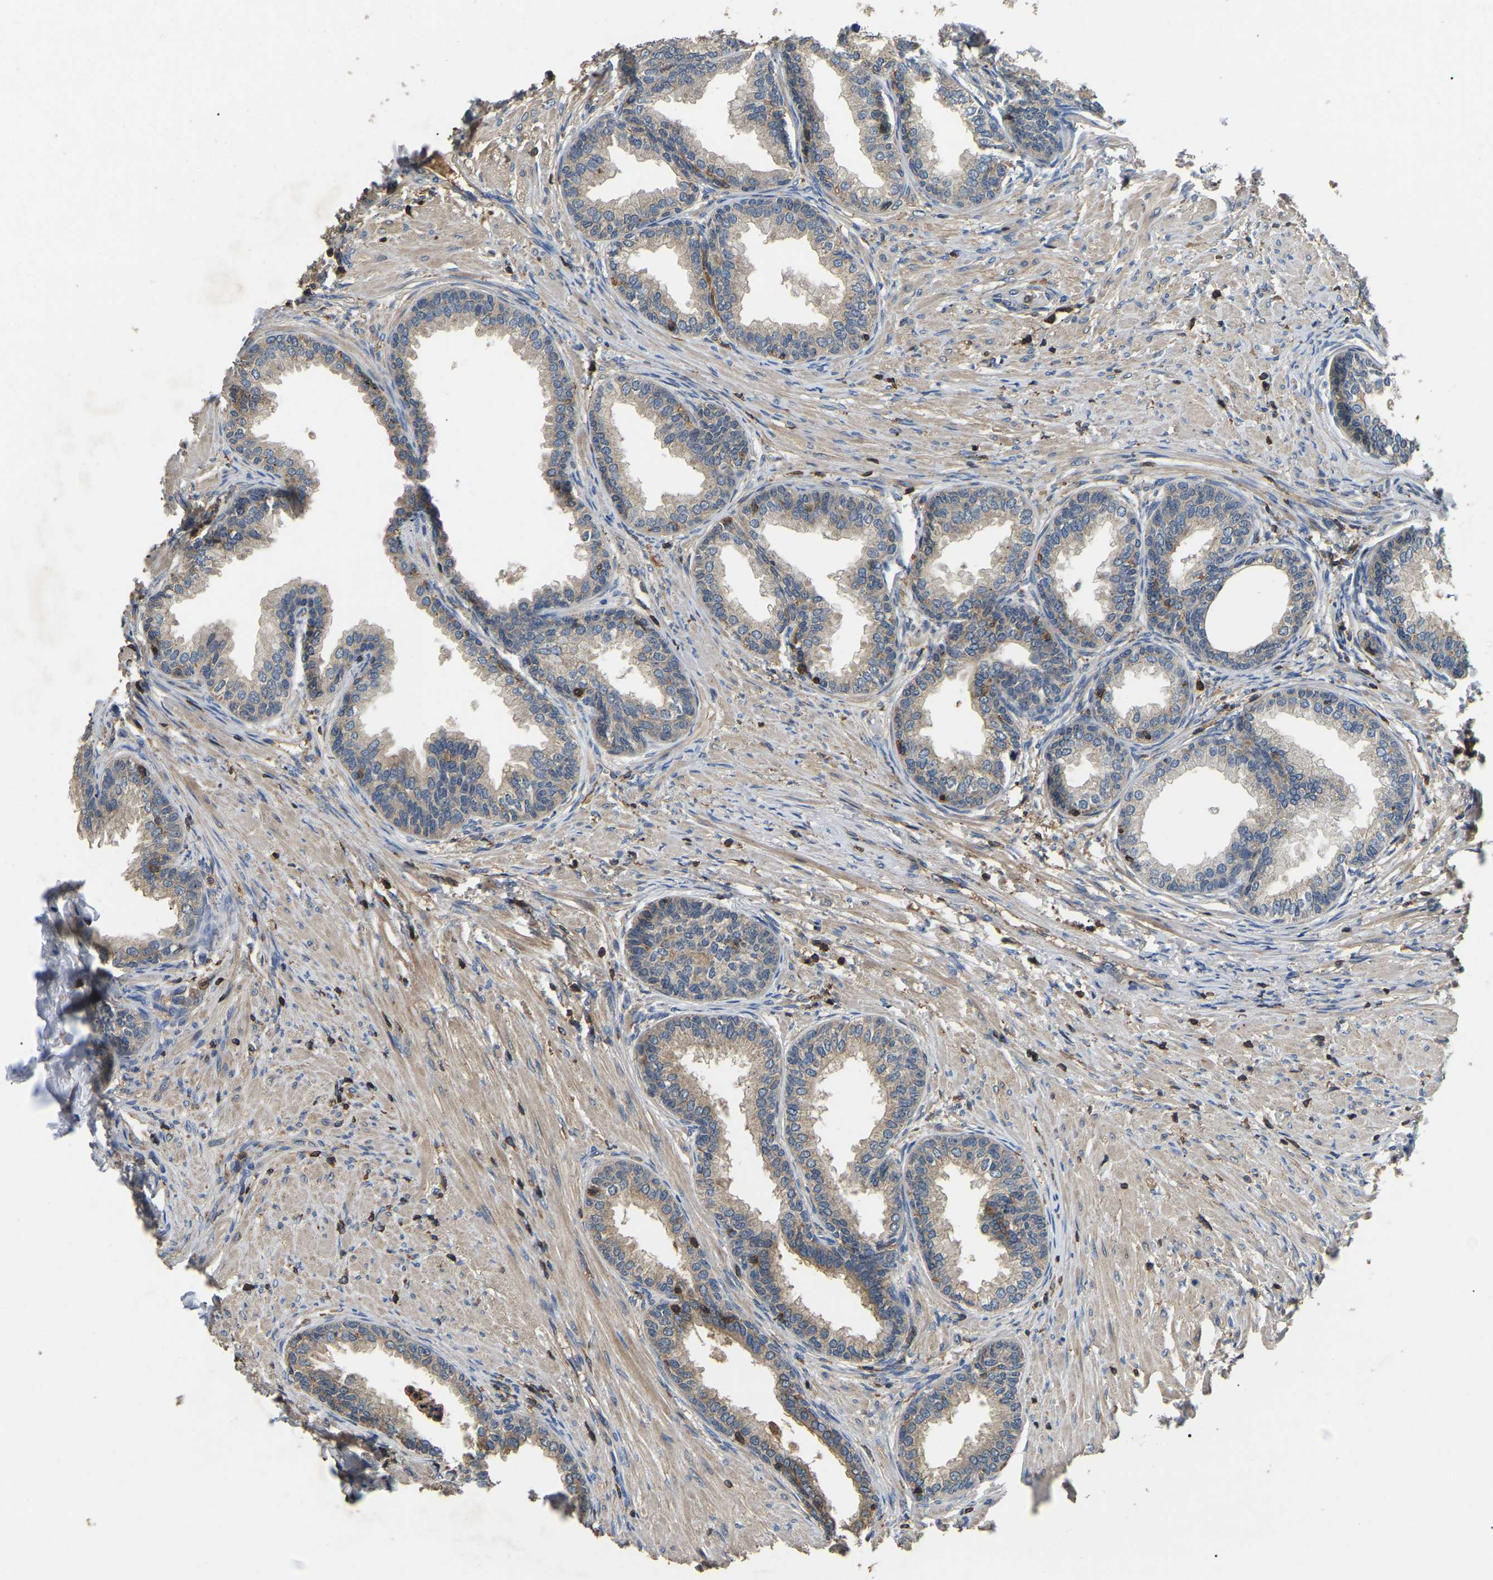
{"staining": {"intensity": "weak", "quantity": "25%-75%", "location": "cytoplasmic/membranous"}, "tissue": "prostate", "cell_type": "Glandular cells", "image_type": "normal", "snomed": [{"axis": "morphology", "description": "Normal tissue, NOS"}, {"axis": "topography", "description": "Prostate"}], "caption": "Glandular cells demonstrate low levels of weak cytoplasmic/membranous expression in approximately 25%-75% of cells in normal prostate. (Brightfield microscopy of DAB IHC at high magnification).", "gene": "SMPD2", "patient": {"sex": "male", "age": 76}}